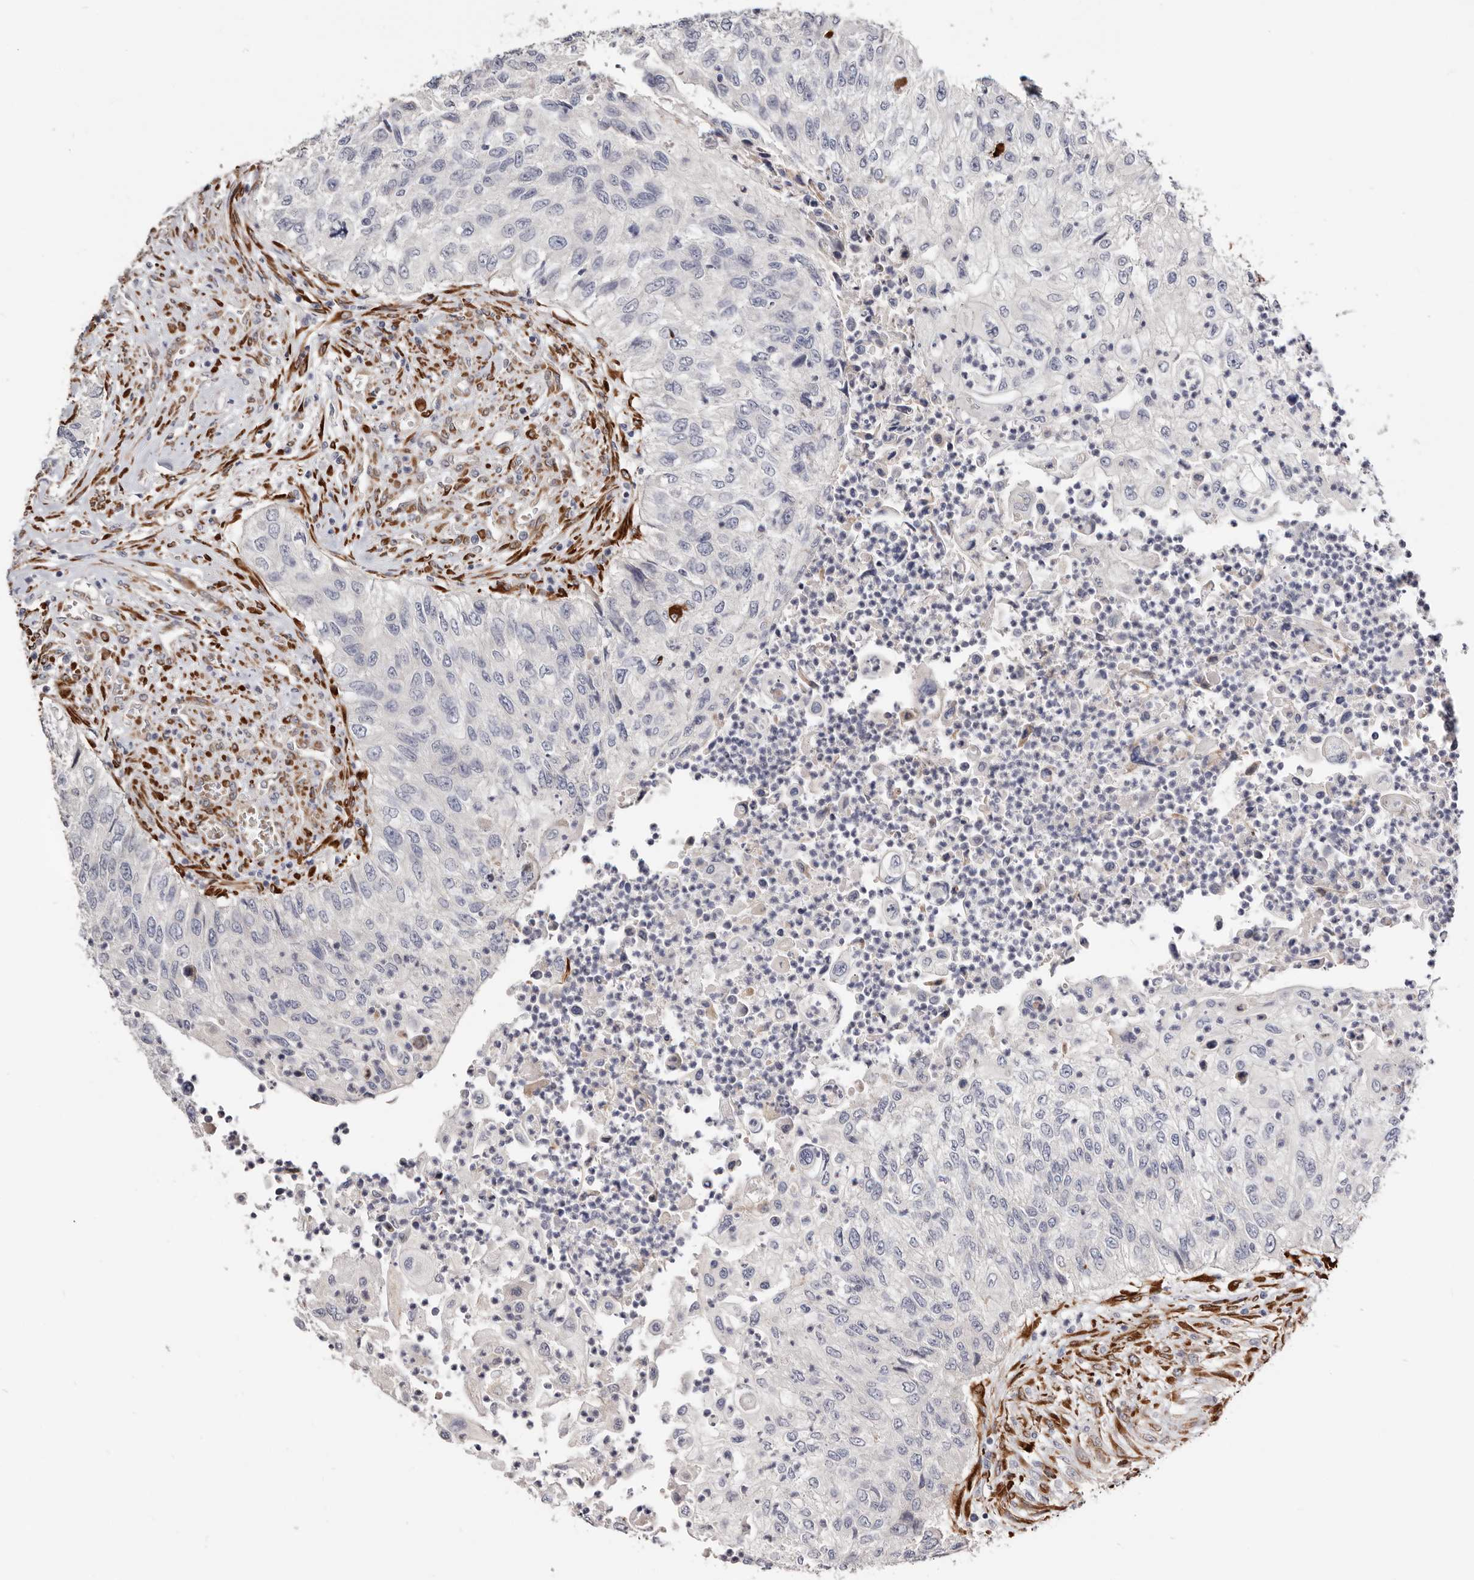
{"staining": {"intensity": "negative", "quantity": "none", "location": "none"}, "tissue": "urothelial cancer", "cell_type": "Tumor cells", "image_type": "cancer", "snomed": [{"axis": "morphology", "description": "Urothelial carcinoma, High grade"}, {"axis": "topography", "description": "Urinary bladder"}], "caption": "Immunohistochemical staining of human urothelial cancer demonstrates no significant staining in tumor cells.", "gene": "USH1C", "patient": {"sex": "female", "age": 60}}